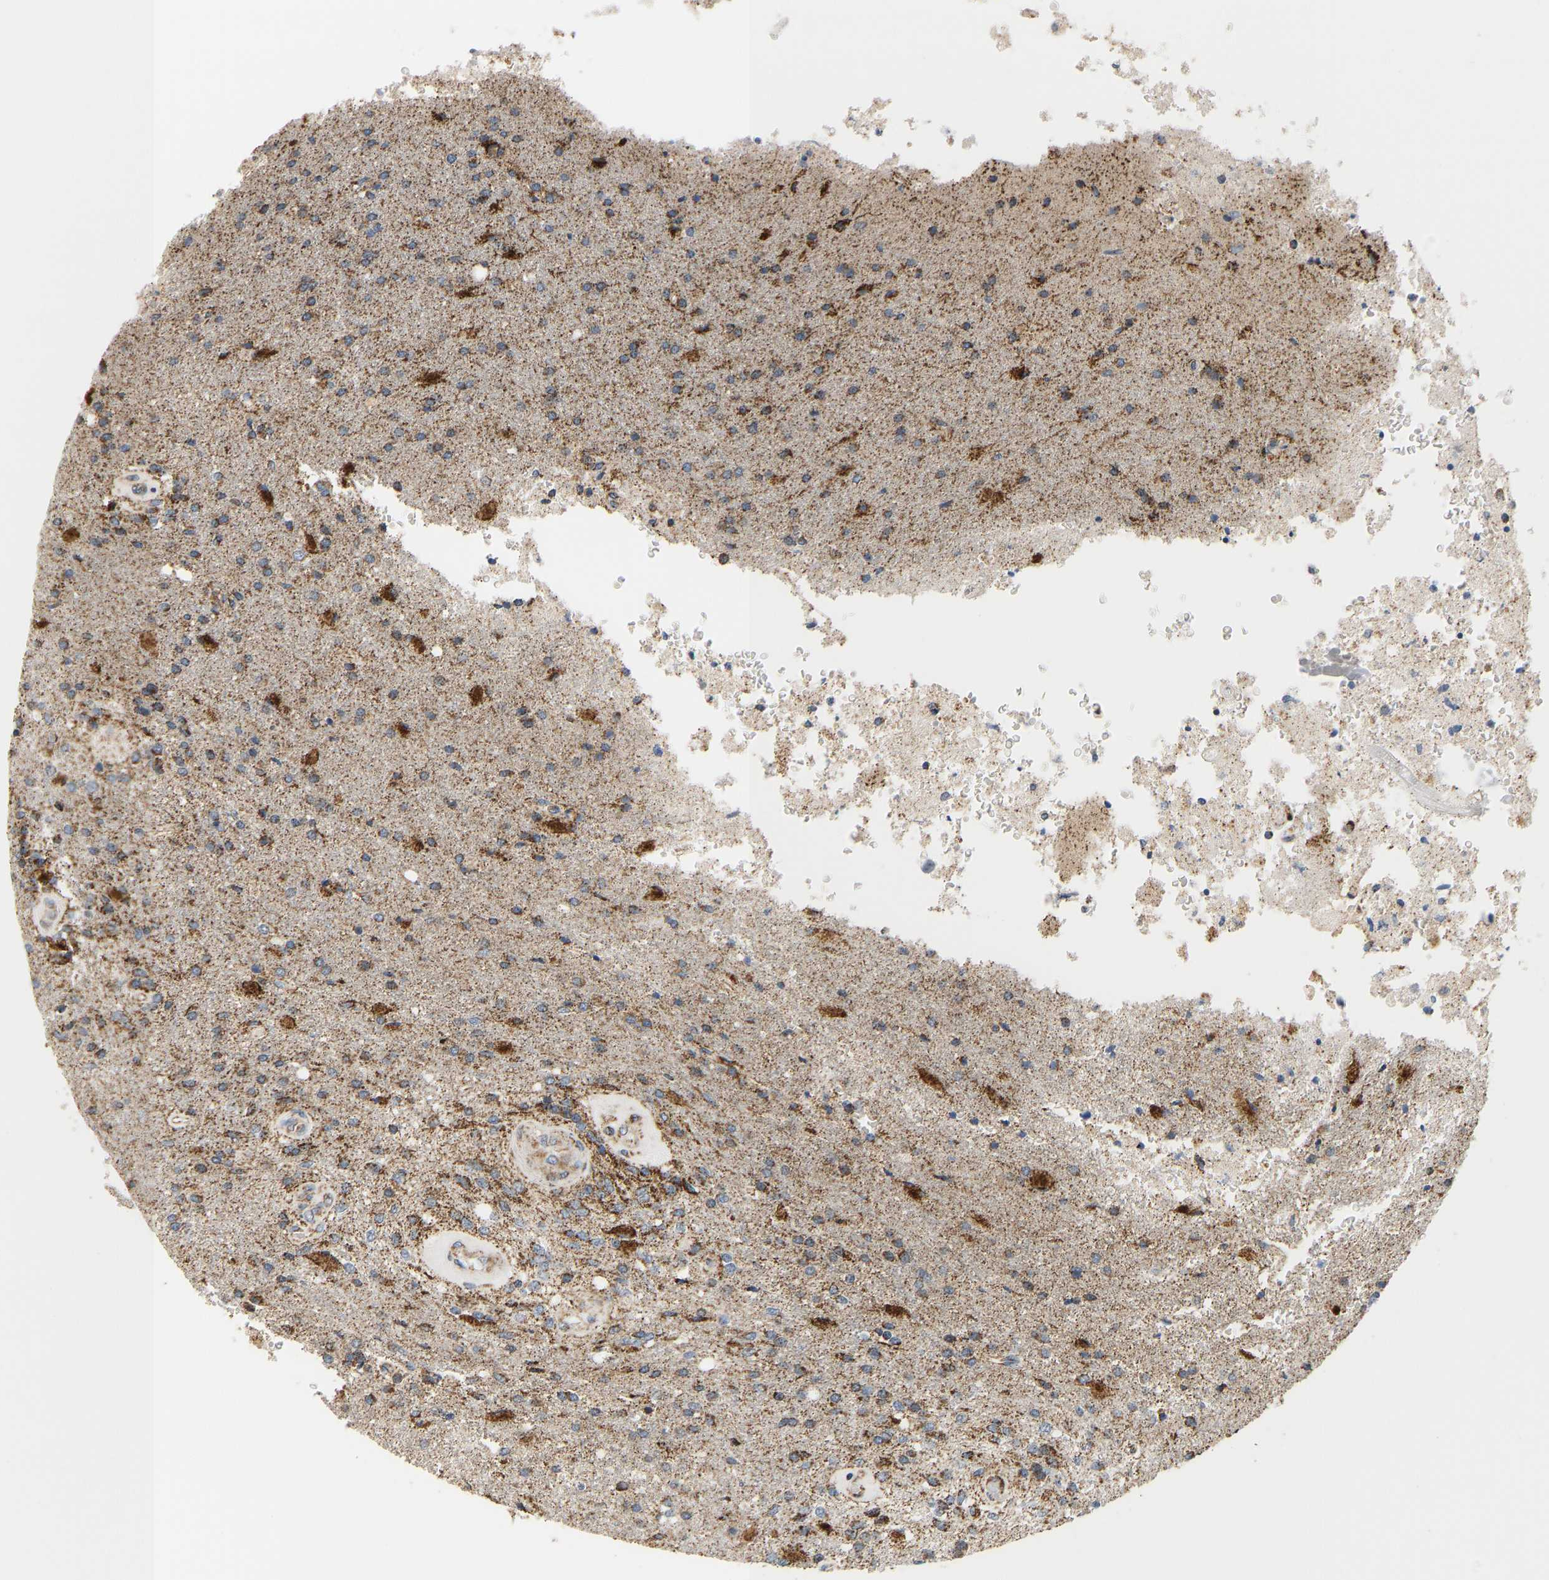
{"staining": {"intensity": "moderate", "quantity": ">75%", "location": "cytoplasmic/membranous"}, "tissue": "glioma", "cell_type": "Tumor cells", "image_type": "cancer", "snomed": [{"axis": "morphology", "description": "Normal tissue, NOS"}, {"axis": "morphology", "description": "Glioma, malignant, High grade"}, {"axis": "topography", "description": "Cerebral cortex"}], "caption": "A histopathology image of human glioma stained for a protein reveals moderate cytoplasmic/membranous brown staining in tumor cells. The staining is performed using DAB brown chromogen to label protein expression. The nuclei are counter-stained blue using hematoxylin.", "gene": "GPSM2", "patient": {"sex": "male", "age": 77}}